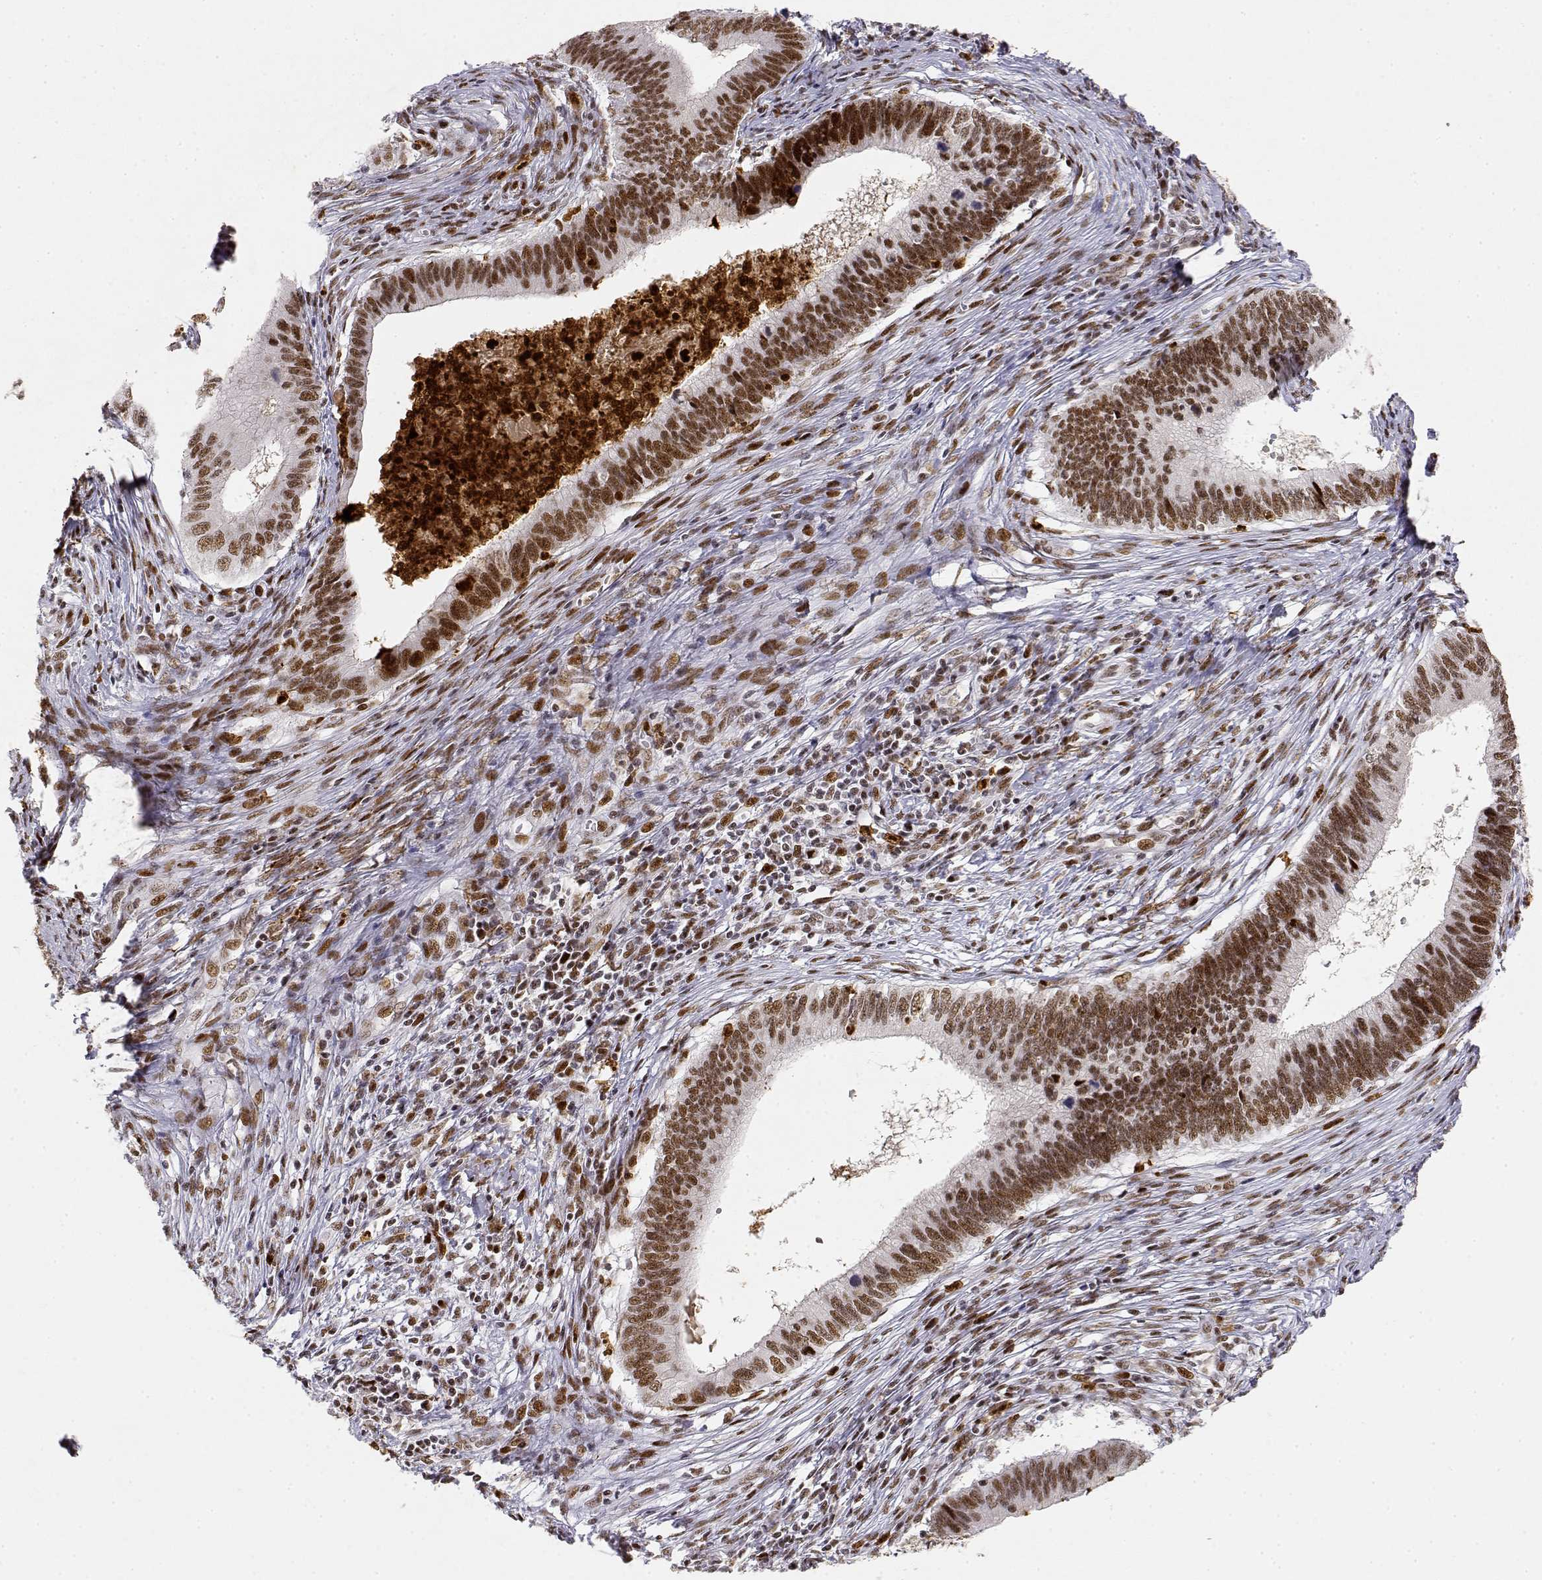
{"staining": {"intensity": "strong", "quantity": ">75%", "location": "nuclear"}, "tissue": "cervical cancer", "cell_type": "Tumor cells", "image_type": "cancer", "snomed": [{"axis": "morphology", "description": "Adenocarcinoma, NOS"}, {"axis": "topography", "description": "Cervix"}], "caption": "About >75% of tumor cells in human cervical cancer (adenocarcinoma) demonstrate strong nuclear protein expression as visualized by brown immunohistochemical staining.", "gene": "RSF1", "patient": {"sex": "female", "age": 42}}